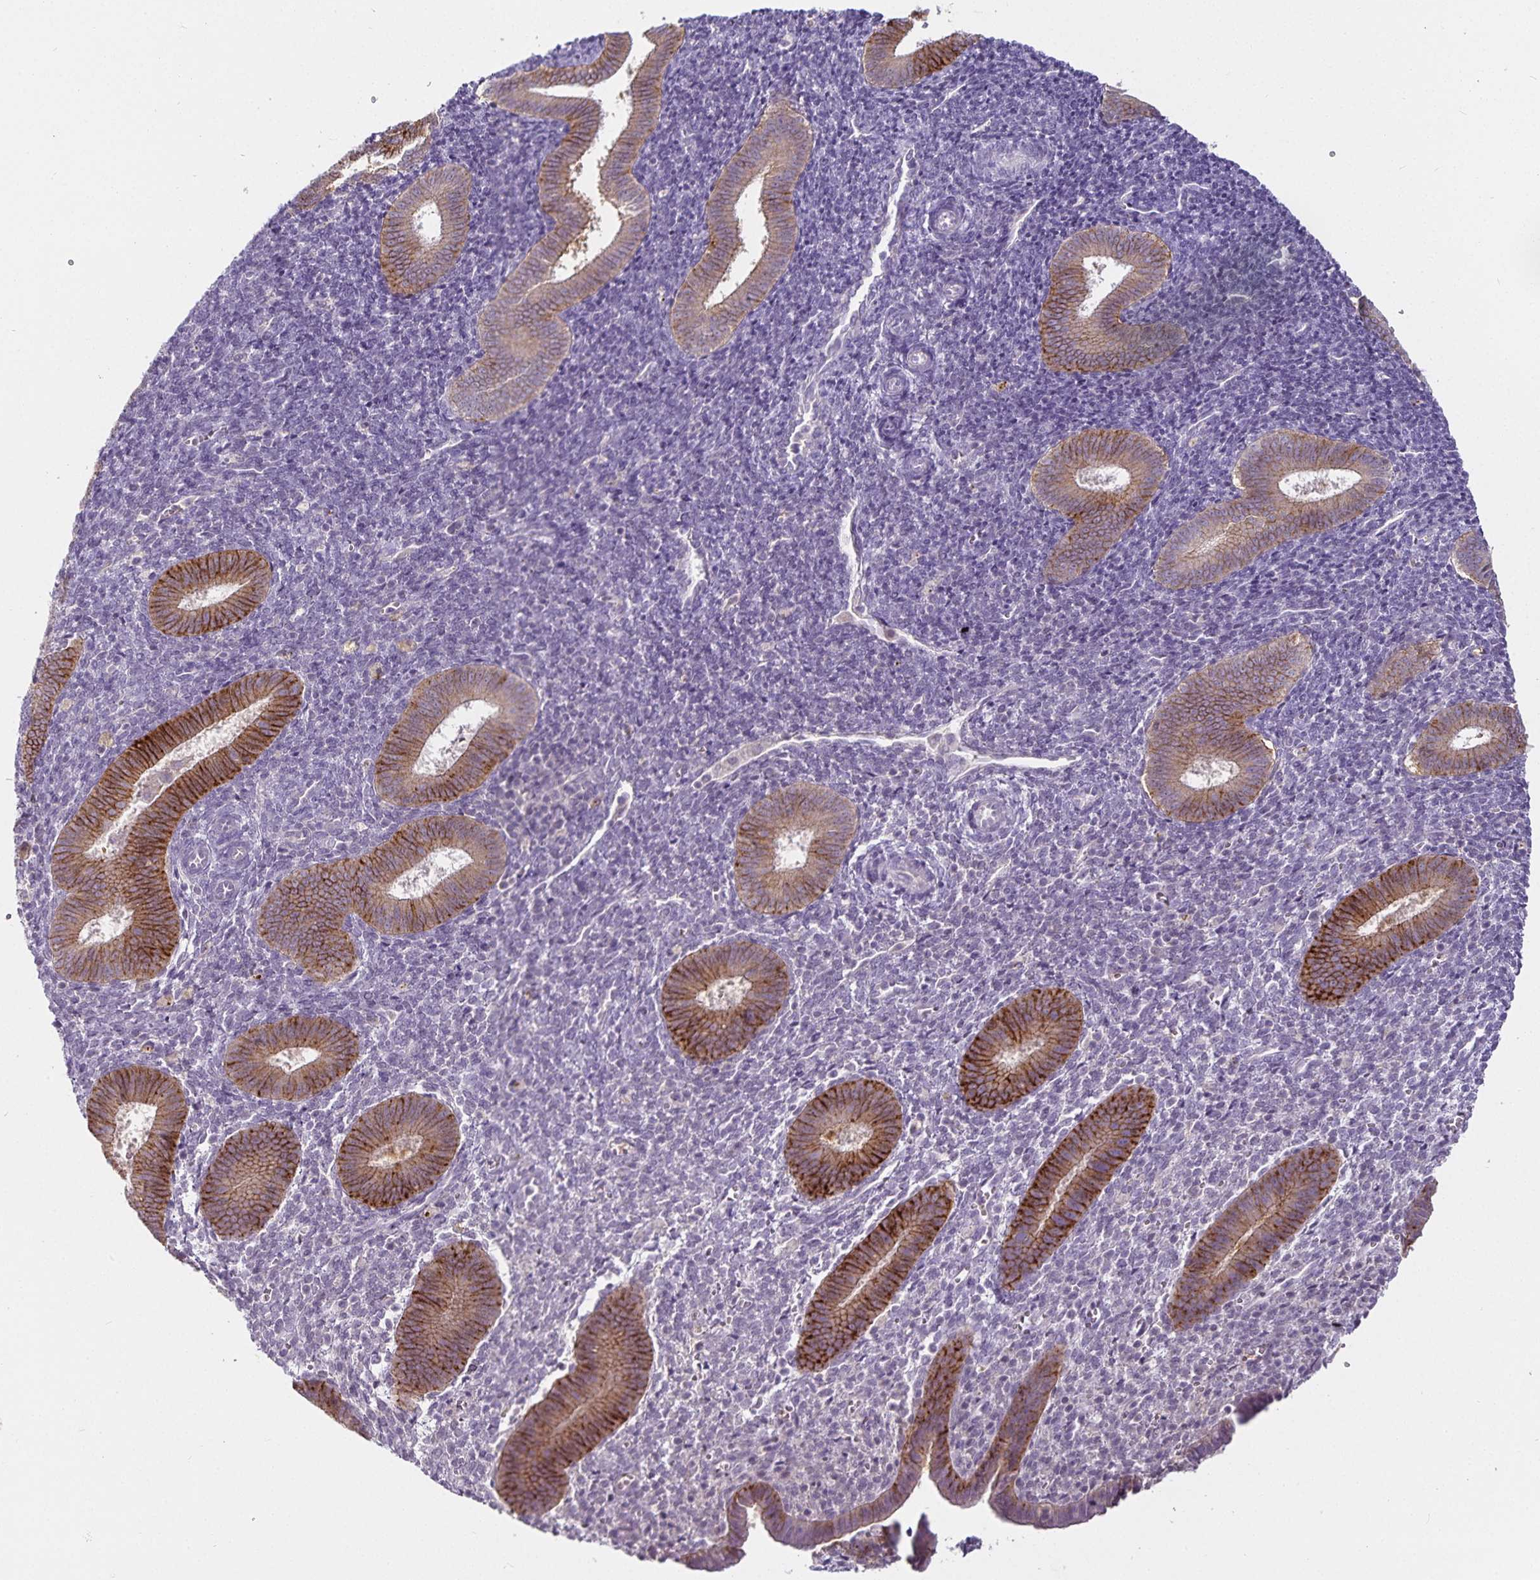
{"staining": {"intensity": "negative", "quantity": "none", "location": "none"}, "tissue": "endometrium", "cell_type": "Cells in endometrial stroma", "image_type": "normal", "snomed": [{"axis": "morphology", "description": "Normal tissue, NOS"}, {"axis": "topography", "description": "Endometrium"}], "caption": "This is an immunohistochemistry (IHC) micrograph of unremarkable human endometrium. There is no positivity in cells in endometrial stroma.", "gene": "CA12", "patient": {"sex": "female", "age": 25}}